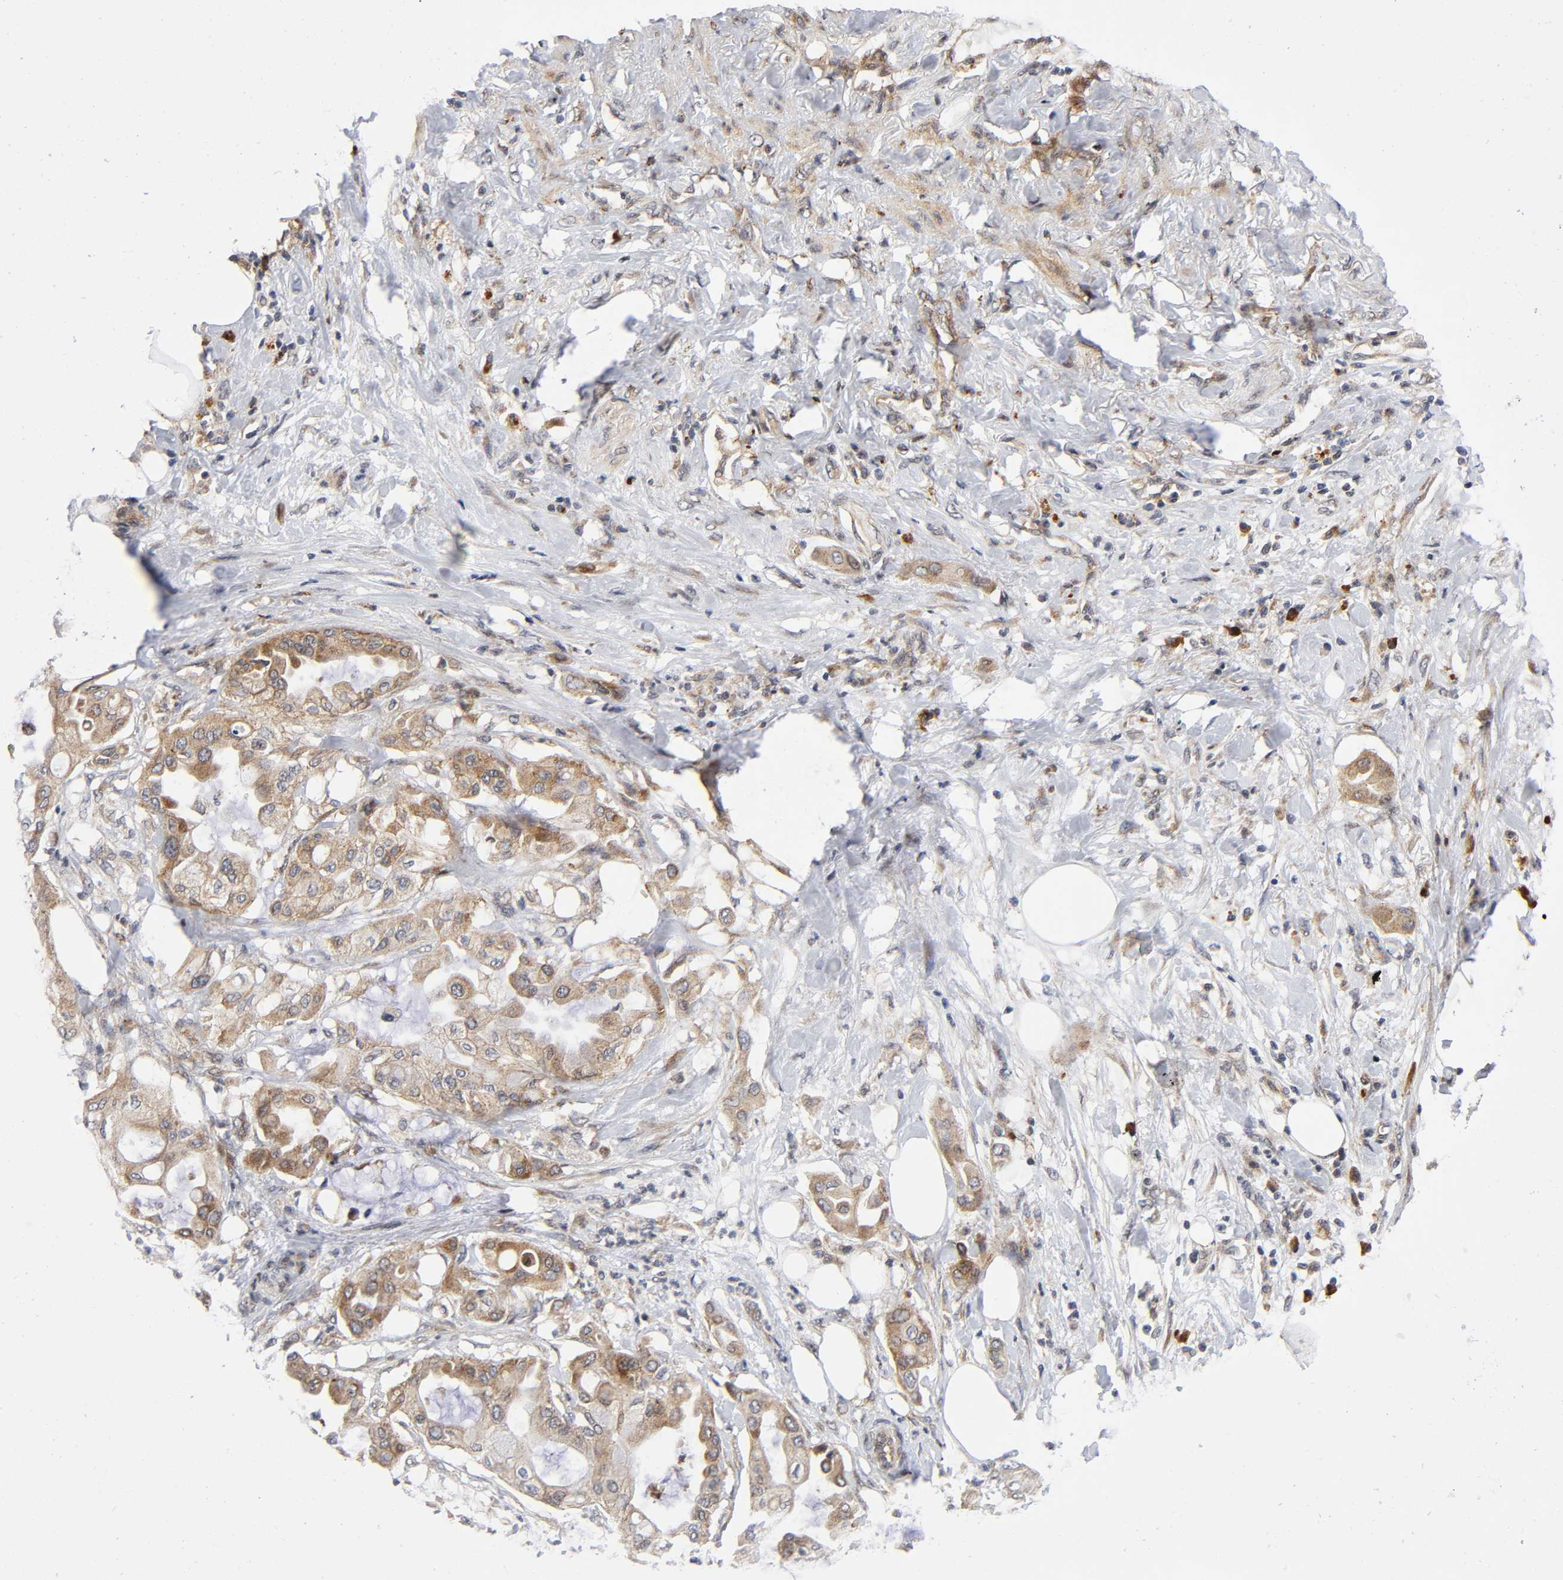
{"staining": {"intensity": "moderate", "quantity": ">75%", "location": "cytoplasmic/membranous"}, "tissue": "pancreatic cancer", "cell_type": "Tumor cells", "image_type": "cancer", "snomed": [{"axis": "morphology", "description": "Adenocarcinoma, NOS"}, {"axis": "morphology", "description": "Adenocarcinoma, metastatic, NOS"}, {"axis": "topography", "description": "Lymph node"}, {"axis": "topography", "description": "Pancreas"}, {"axis": "topography", "description": "Duodenum"}], "caption": "Tumor cells reveal medium levels of moderate cytoplasmic/membranous positivity in about >75% of cells in pancreatic cancer.", "gene": "EIF5", "patient": {"sex": "female", "age": 64}}